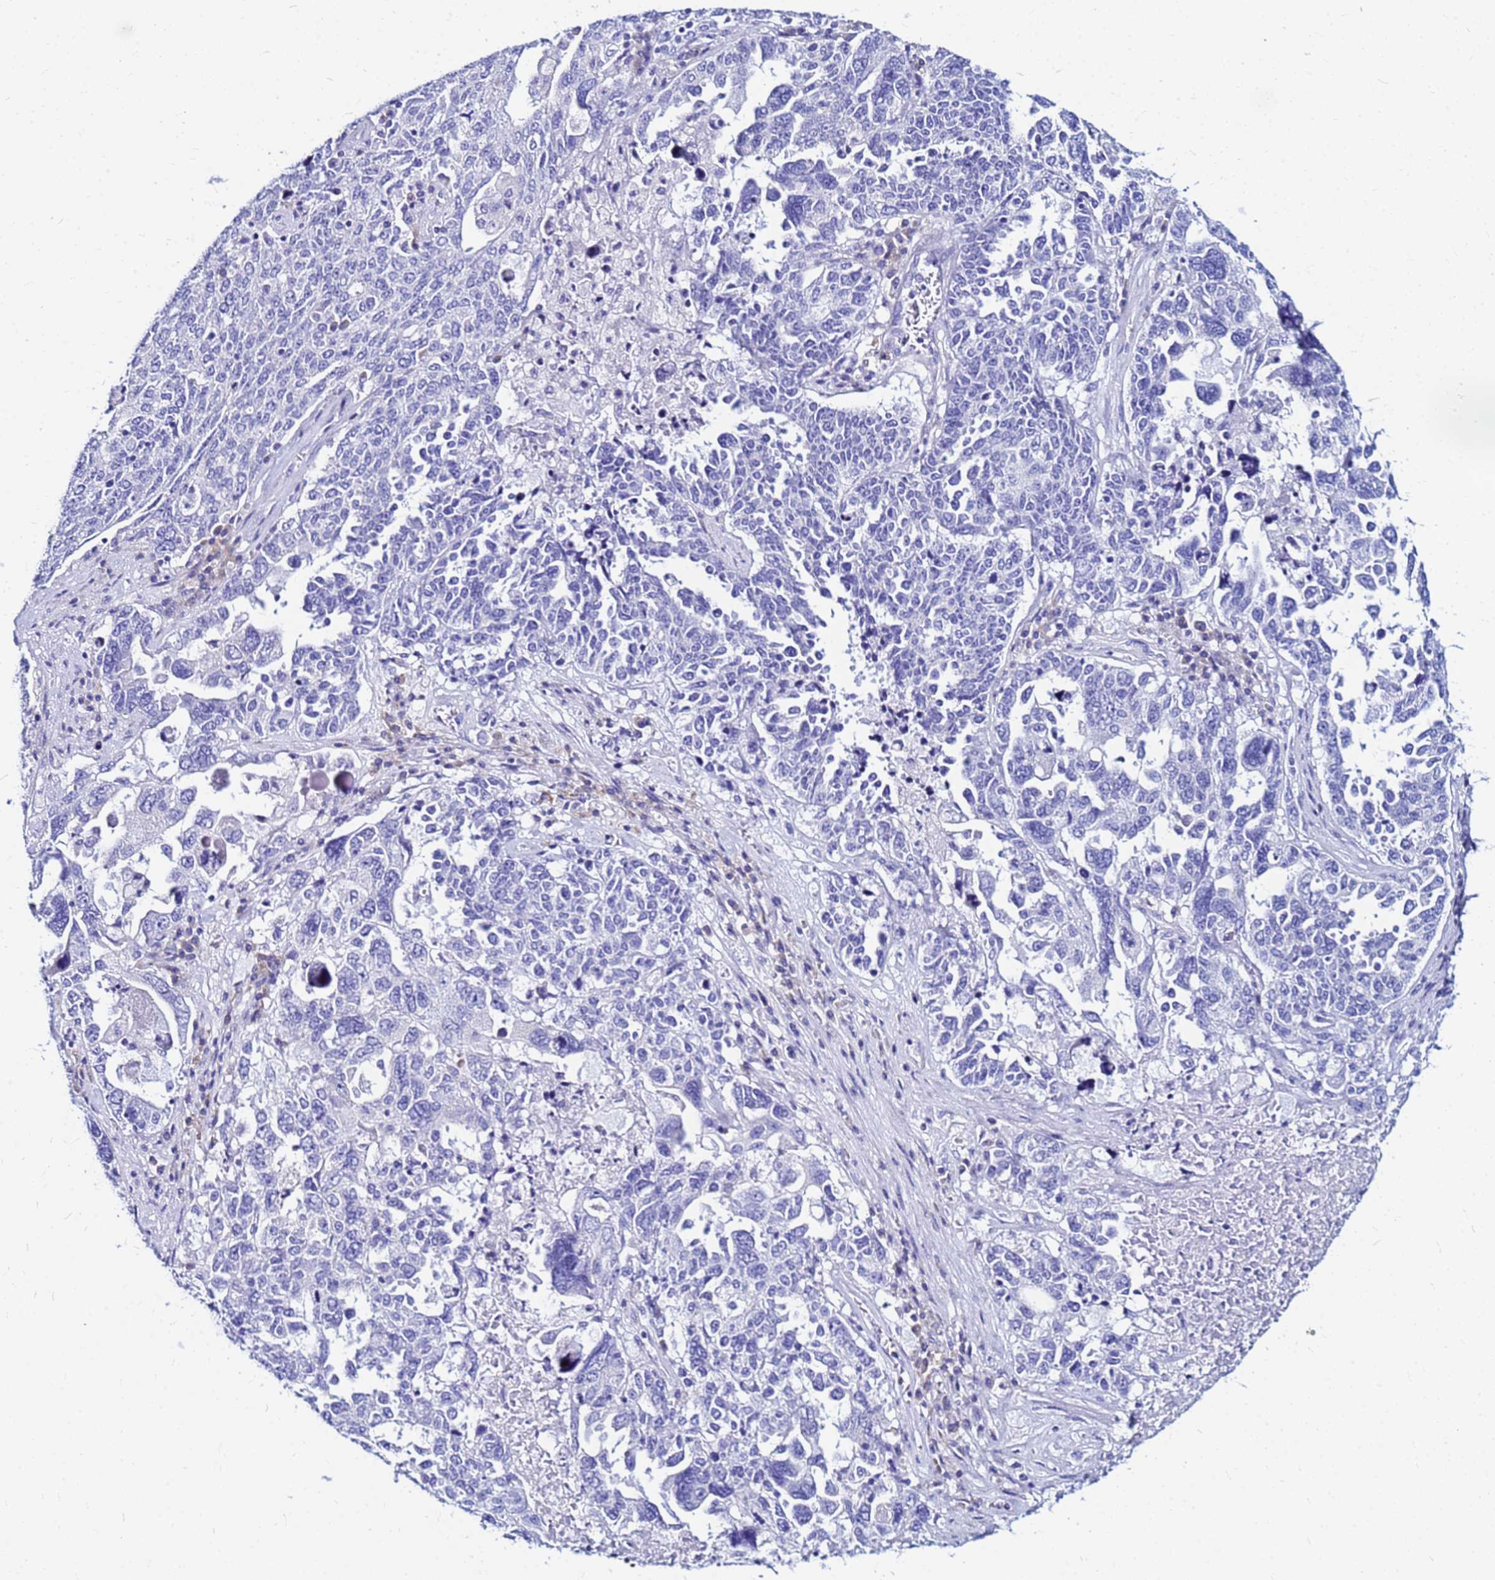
{"staining": {"intensity": "negative", "quantity": "none", "location": "none"}, "tissue": "ovarian cancer", "cell_type": "Tumor cells", "image_type": "cancer", "snomed": [{"axis": "morphology", "description": "Carcinoma, endometroid"}, {"axis": "topography", "description": "Ovary"}], "caption": "A high-resolution image shows immunohistochemistry staining of ovarian cancer (endometroid carcinoma), which exhibits no significant expression in tumor cells. (DAB (3,3'-diaminobenzidine) immunohistochemistry, high magnification).", "gene": "JRKL", "patient": {"sex": "female", "age": 62}}